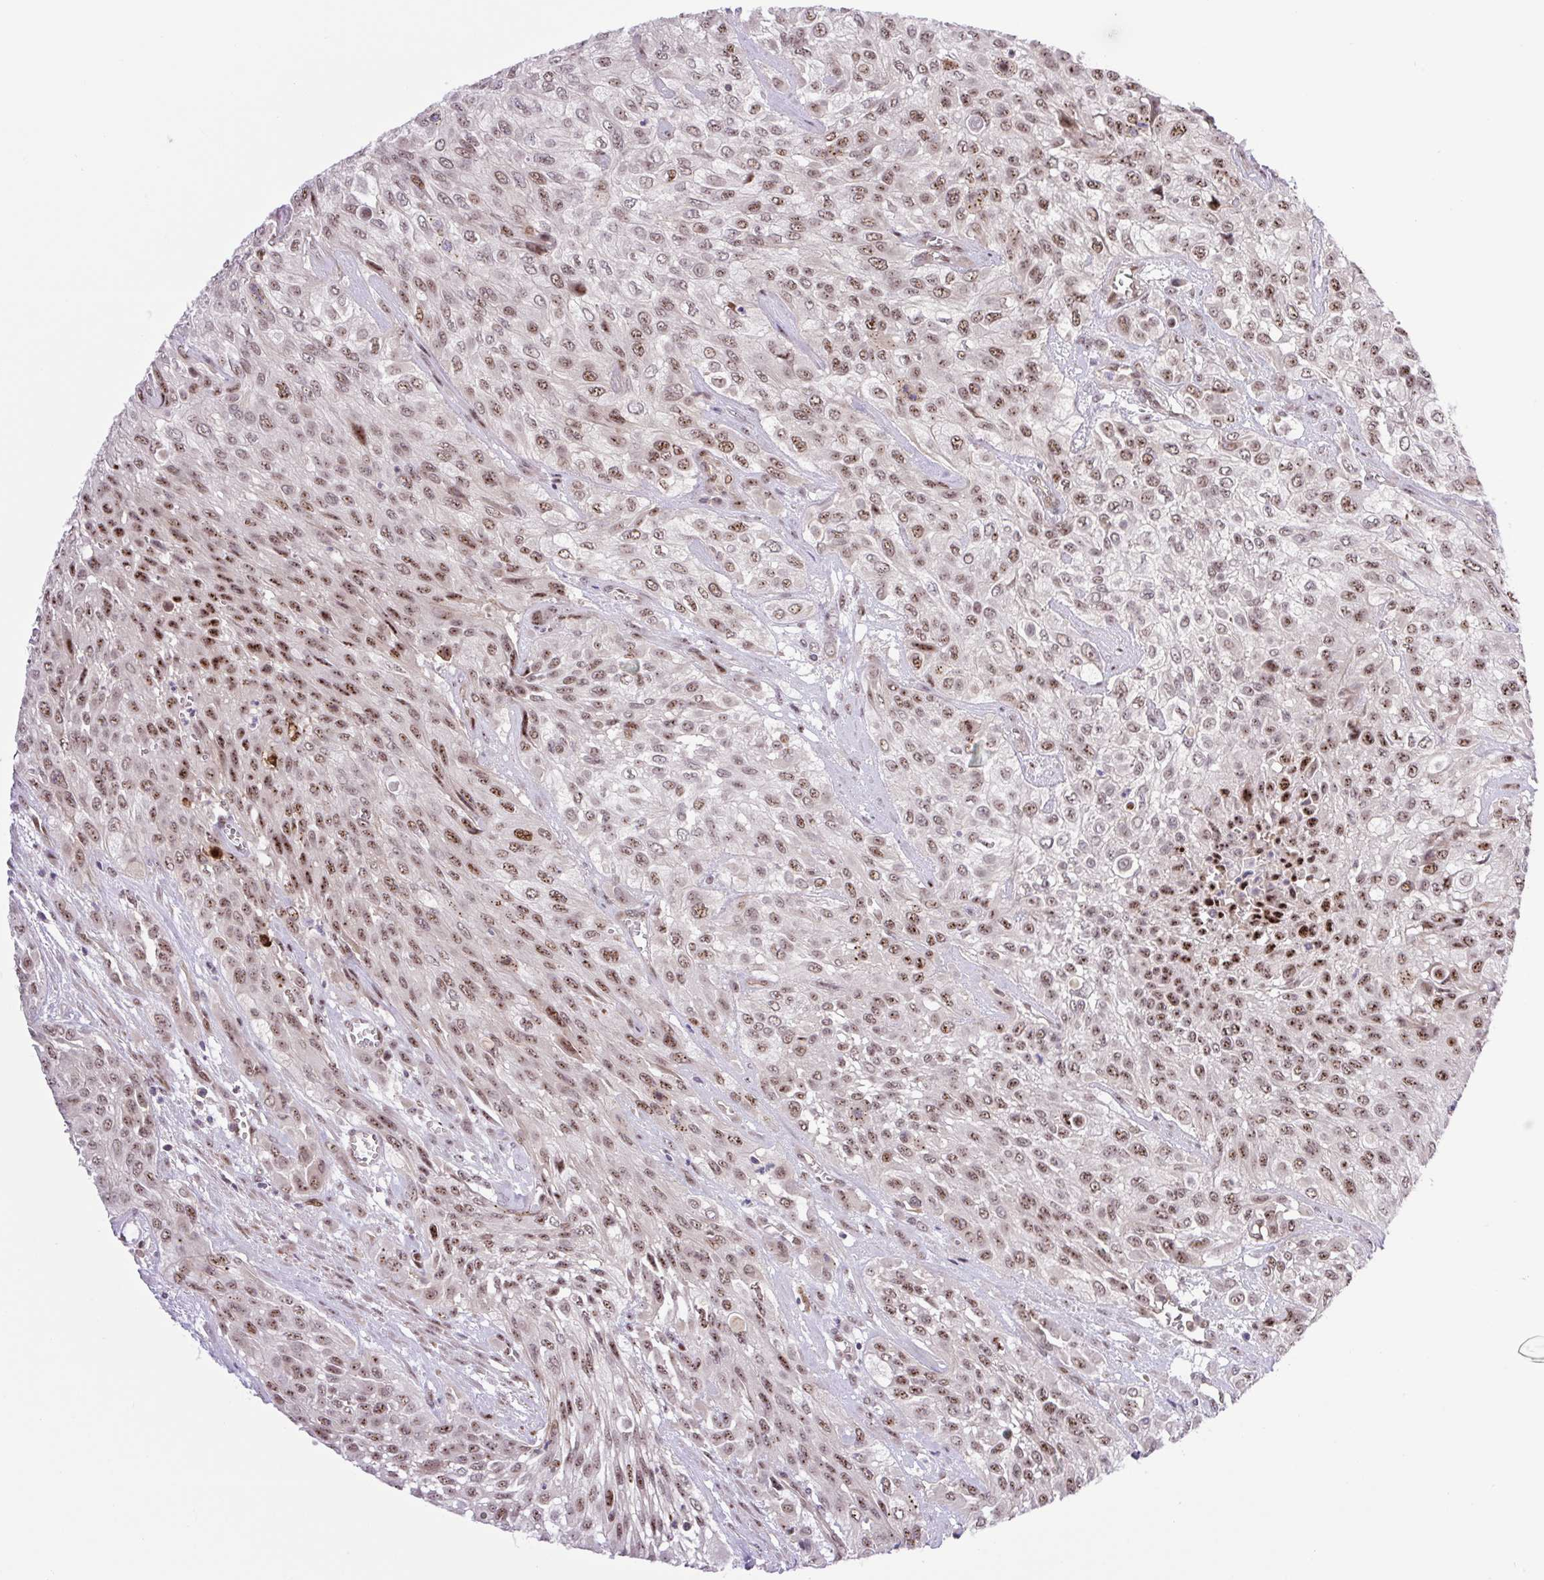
{"staining": {"intensity": "moderate", "quantity": ">75%", "location": "nuclear"}, "tissue": "urothelial cancer", "cell_type": "Tumor cells", "image_type": "cancer", "snomed": [{"axis": "morphology", "description": "Urothelial carcinoma, High grade"}, {"axis": "topography", "description": "Urinary bladder"}], "caption": "Human urothelial cancer stained for a protein (brown) reveals moderate nuclear positive expression in approximately >75% of tumor cells.", "gene": "ERG", "patient": {"sex": "male", "age": 57}}